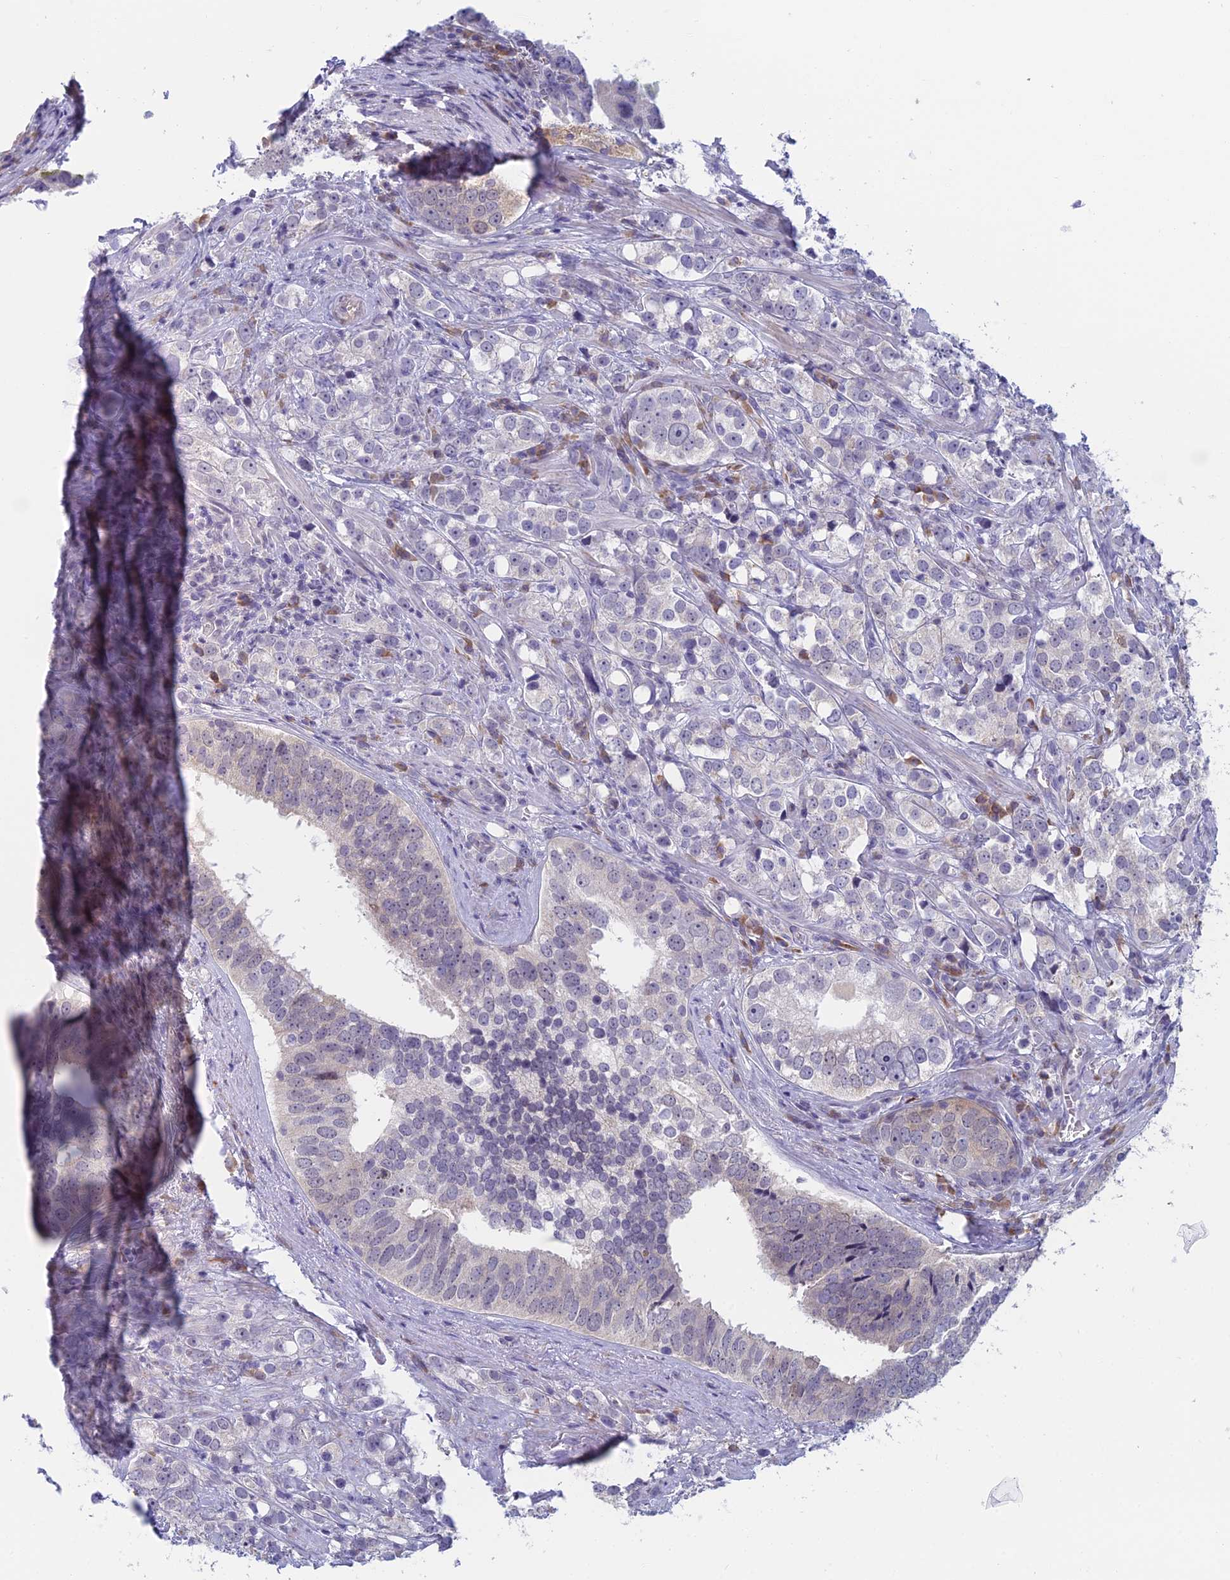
{"staining": {"intensity": "negative", "quantity": "none", "location": "none"}, "tissue": "prostate cancer", "cell_type": "Tumor cells", "image_type": "cancer", "snomed": [{"axis": "morphology", "description": "Adenocarcinoma, High grade"}, {"axis": "topography", "description": "Prostate"}], "caption": "An image of prostate adenocarcinoma (high-grade) stained for a protein shows no brown staining in tumor cells.", "gene": "PPP1R26", "patient": {"sex": "male", "age": 71}}